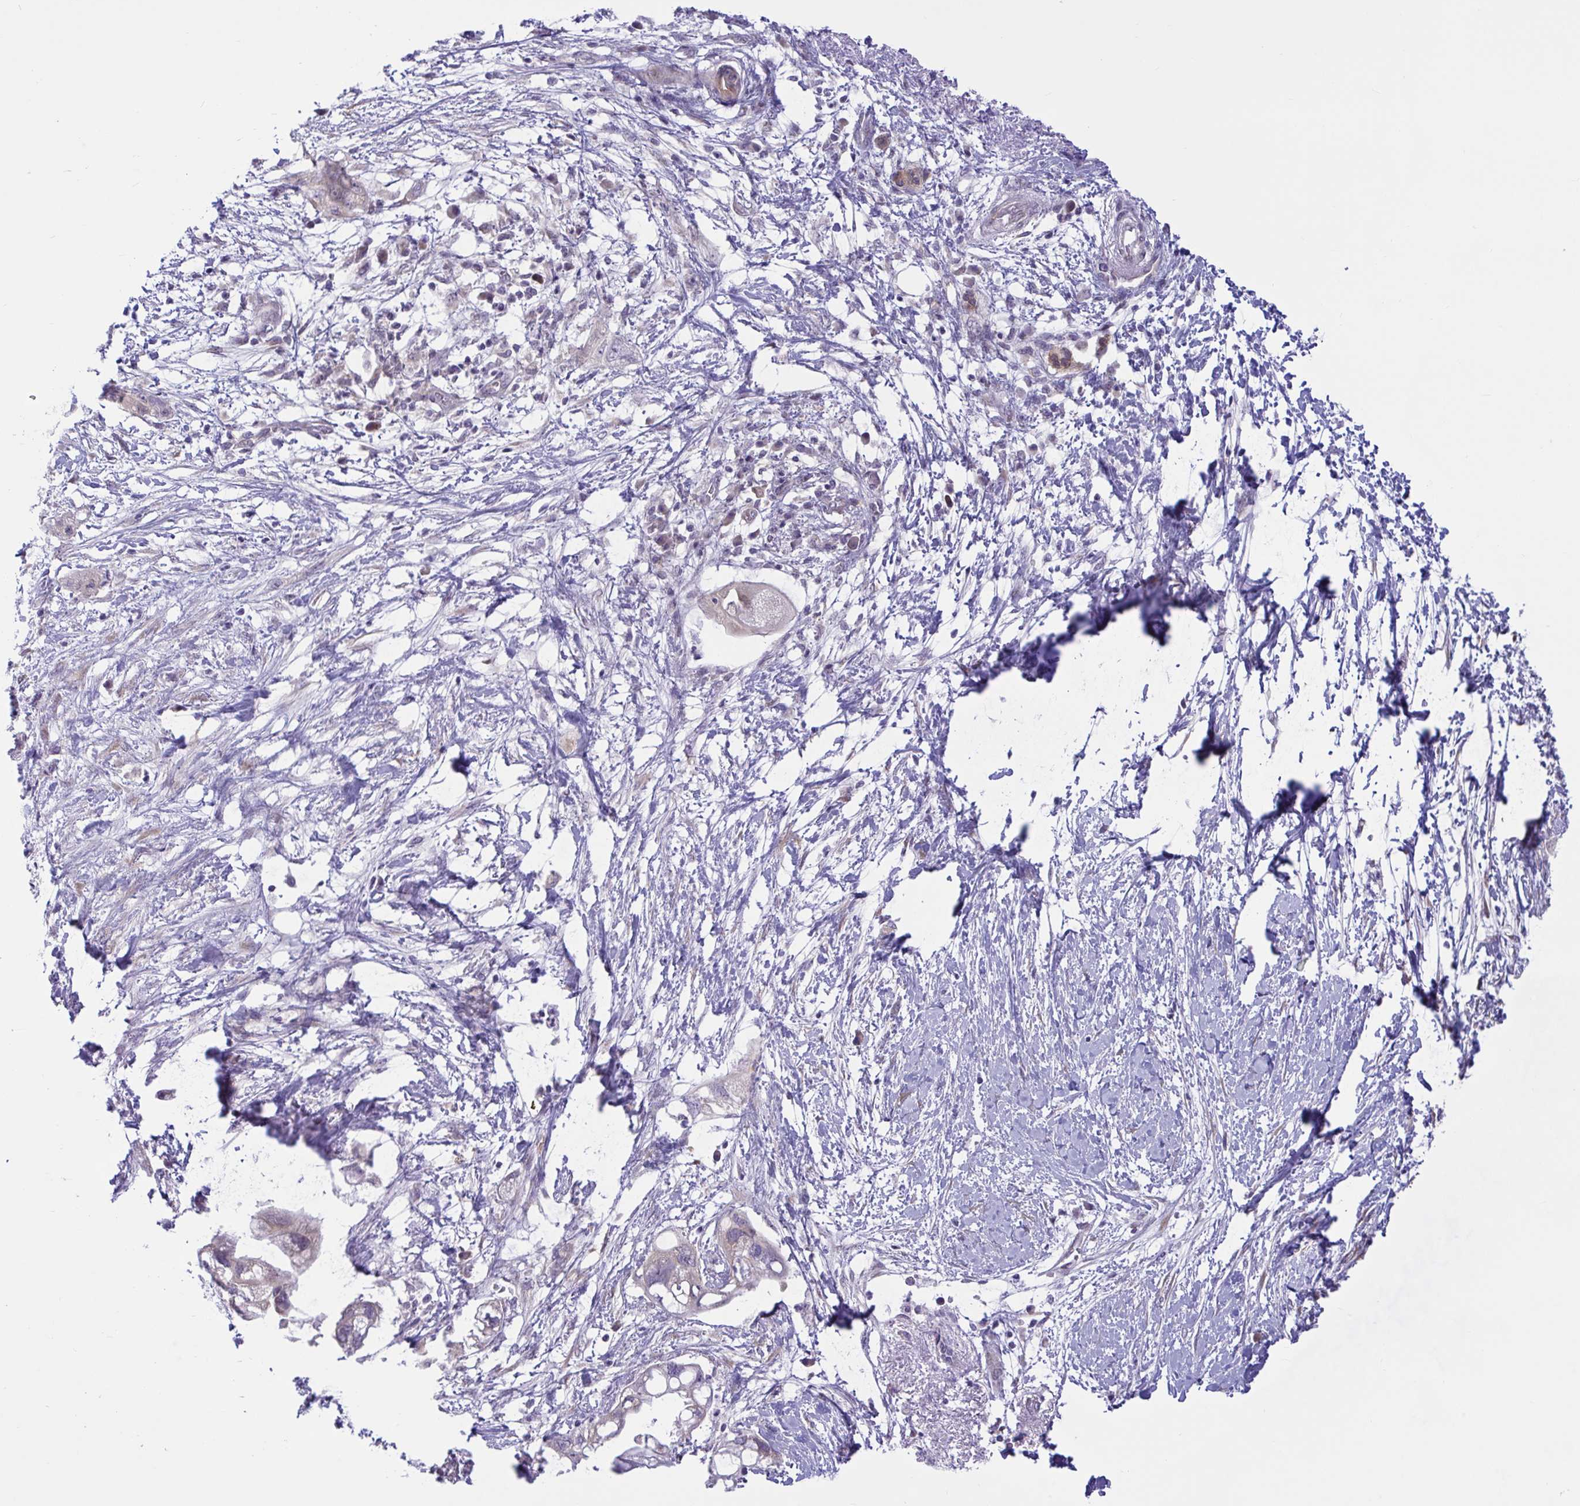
{"staining": {"intensity": "weak", "quantity": "25%-75%", "location": "cytoplasmic/membranous"}, "tissue": "pancreatic cancer", "cell_type": "Tumor cells", "image_type": "cancer", "snomed": [{"axis": "morphology", "description": "Adenocarcinoma, NOS"}, {"axis": "topography", "description": "Pancreas"}], "caption": "Human adenocarcinoma (pancreatic) stained for a protein (brown) demonstrates weak cytoplasmic/membranous positive positivity in approximately 25%-75% of tumor cells.", "gene": "CAMLG", "patient": {"sex": "female", "age": 72}}